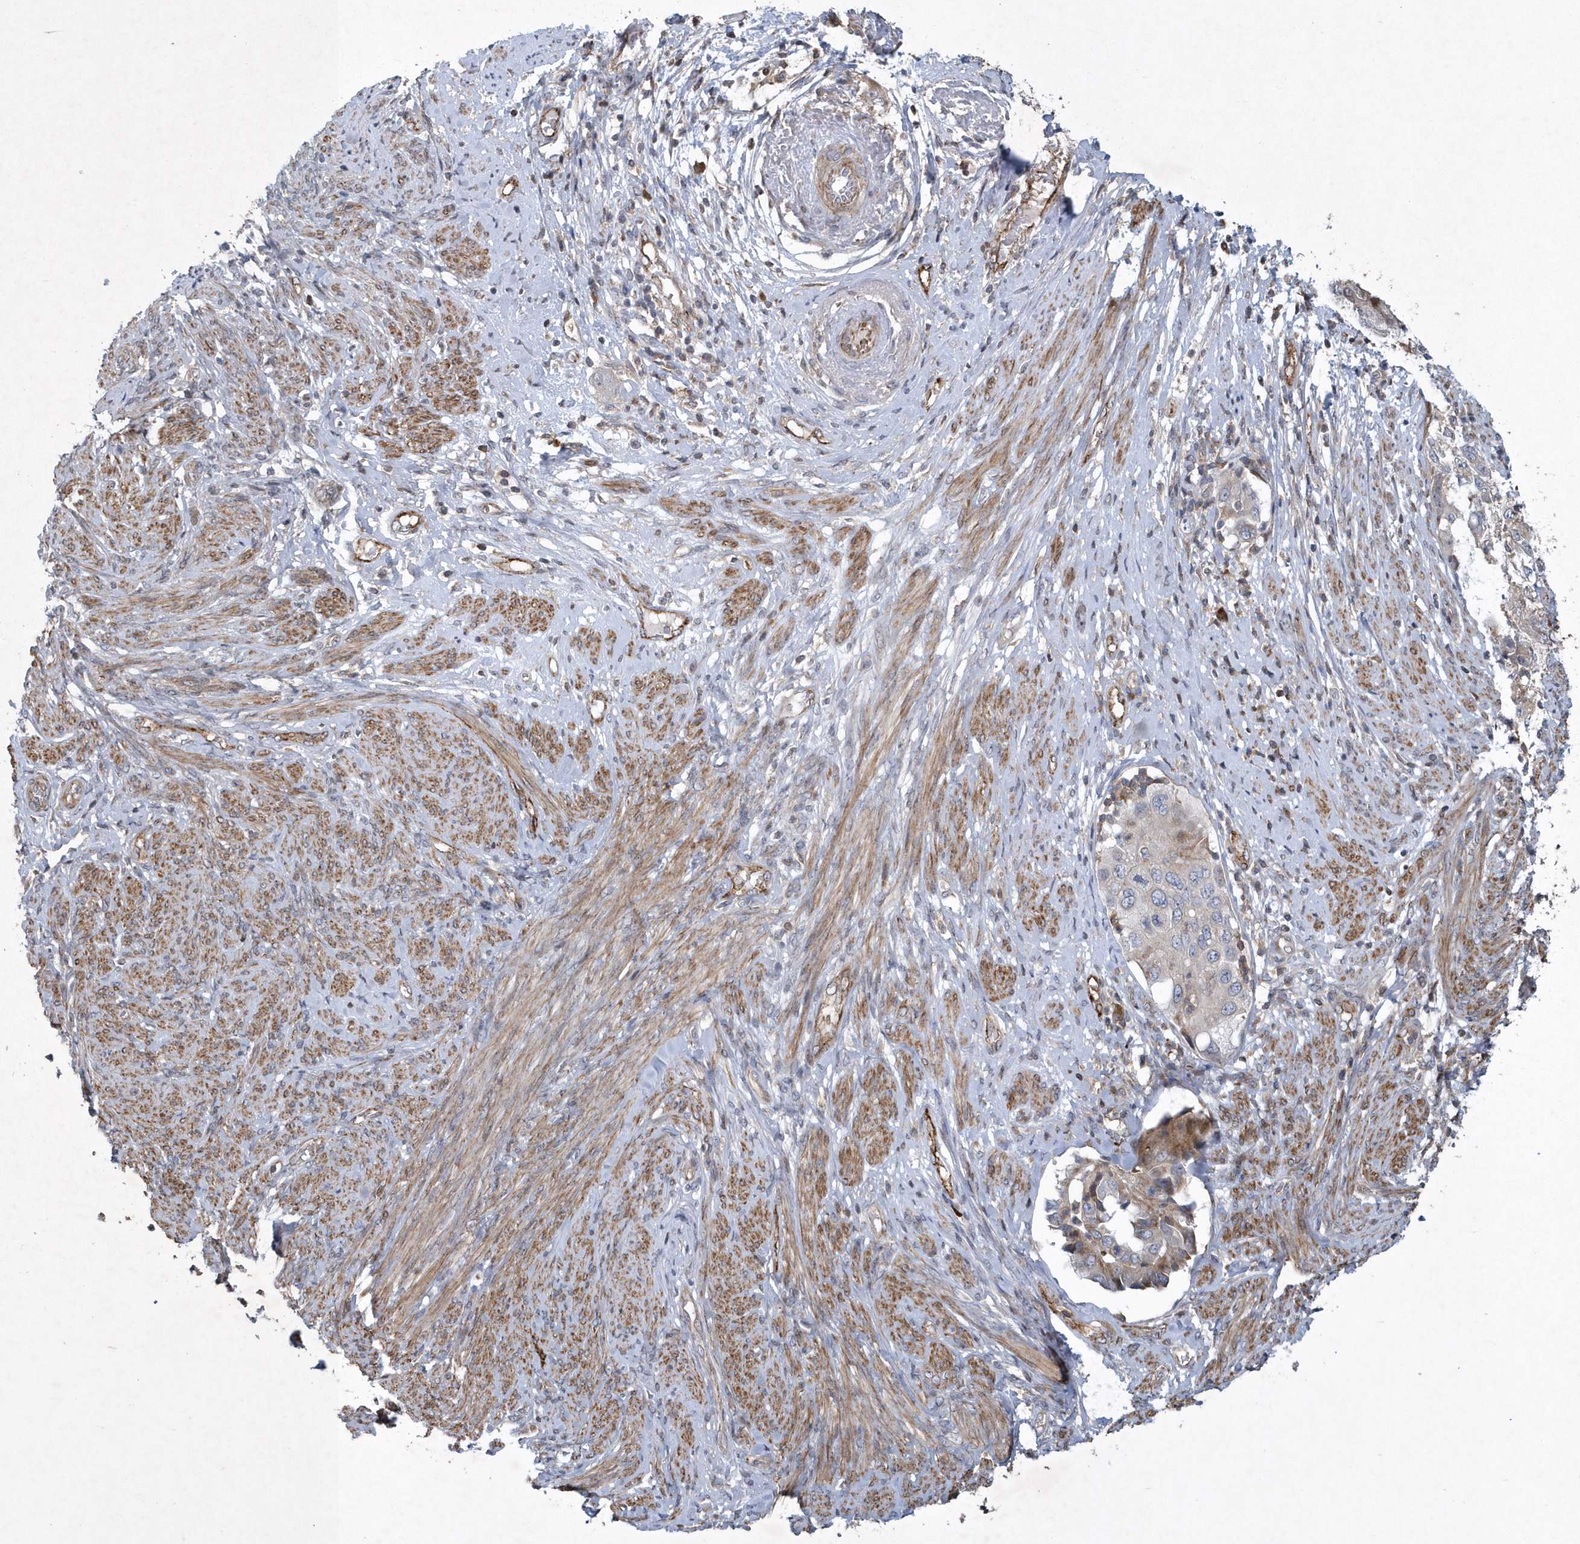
{"staining": {"intensity": "weak", "quantity": "<25%", "location": "cytoplasmic/membranous"}, "tissue": "endometrial cancer", "cell_type": "Tumor cells", "image_type": "cancer", "snomed": [{"axis": "morphology", "description": "Adenocarcinoma, NOS"}, {"axis": "topography", "description": "Endometrium"}], "caption": "This is an IHC photomicrograph of adenocarcinoma (endometrial). There is no positivity in tumor cells.", "gene": "N4BP2", "patient": {"sex": "female", "age": 85}}